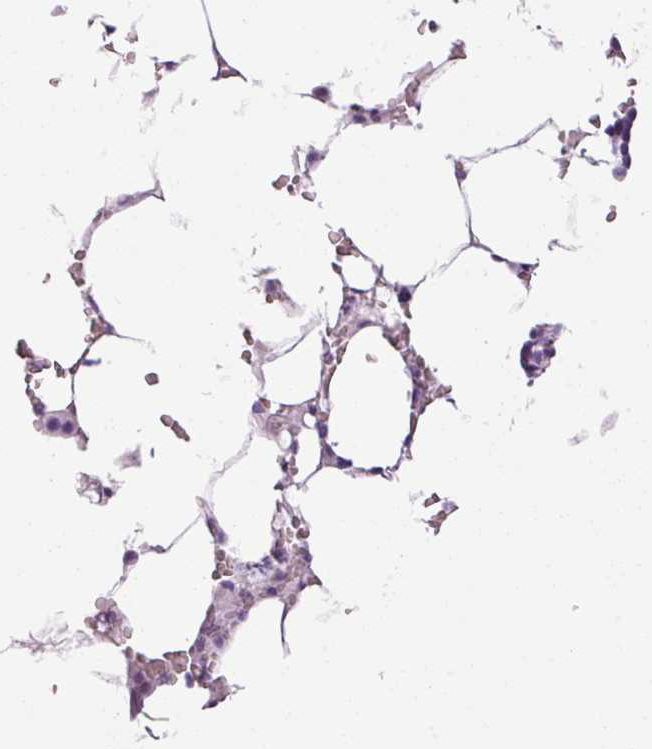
{"staining": {"intensity": "negative", "quantity": "none", "location": "none"}, "tissue": "bone marrow", "cell_type": "Hematopoietic cells", "image_type": "normal", "snomed": [{"axis": "morphology", "description": "Normal tissue, NOS"}, {"axis": "topography", "description": "Bone marrow"}], "caption": "Immunohistochemistry of normal bone marrow reveals no positivity in hematopoietic cells. (DAB (3,3'-diaminobenzidine) IHC visualized using brightfield microscopy, high magnification).", "gene": "ANKRD20A1", "patient": {"sex": "male", "age": 70}}